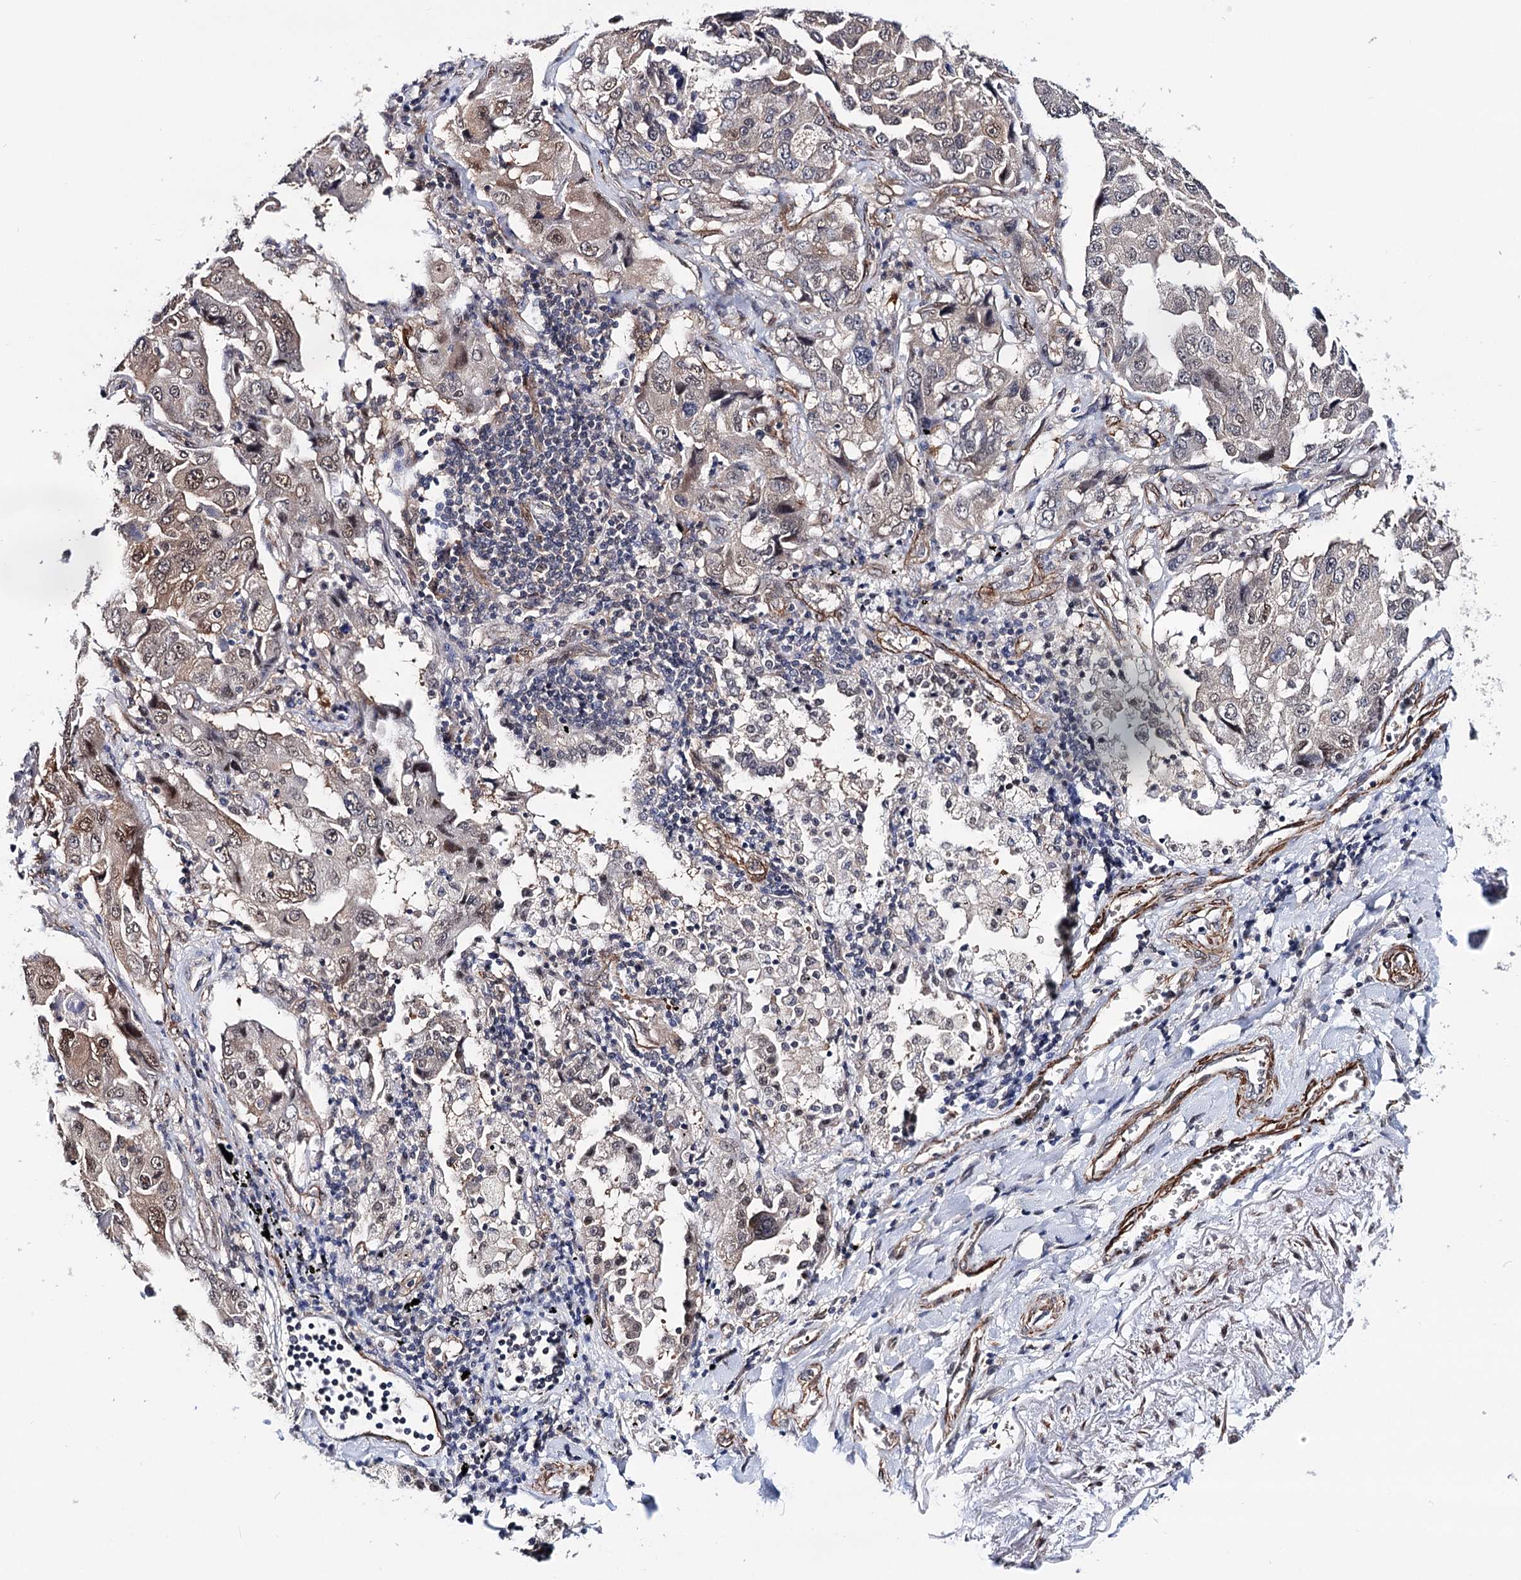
{"staining": {"intensity": "weak", "quantity": "<25%", "location": "nuclear"}, "tissue": "lung cancer", "cell_type": "Tumor cells", "image_type": "cancer", "snomed": [{"axis": "morphology", "description": "Adenocarcinoma, NOS"}, {"axis": "topography", "description": "Lung"}], "caption": "Immunohistochemistry image of lung cancer (adenocarcinoma) stained for a protein (brown), which displays no positivity in tumor cells.", "gene": "PPP2R5B", "patient": {"sex": "female", "age": 65}}